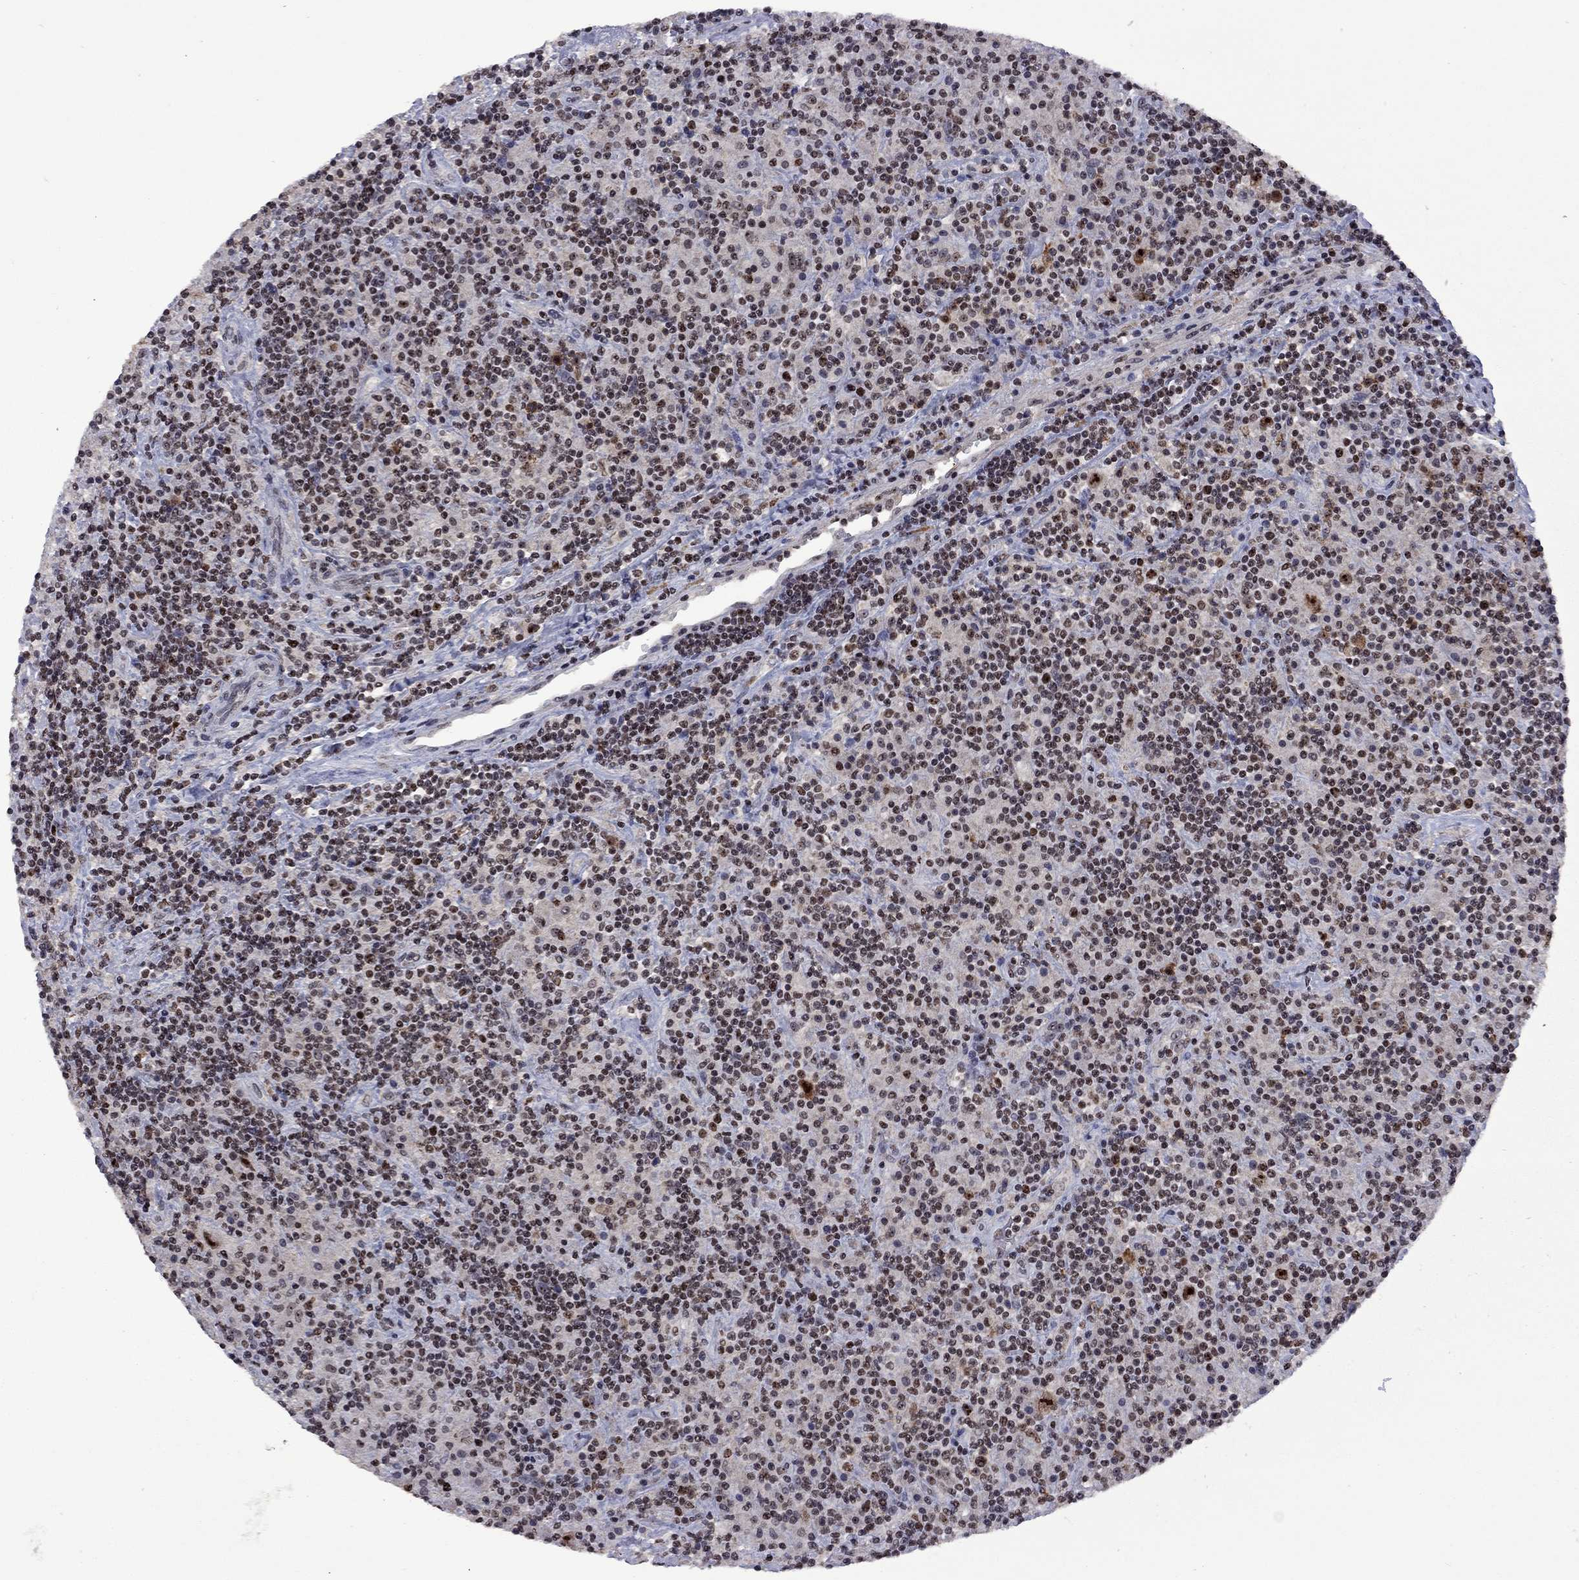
{"staining": {"intensity": "strong", "quantity": ">75%", "location": "nuclear"}, "tissue": "lymphoma", "cell_type": "Tumor cells", "image_type": "cancer", "snomed": [{"axis": "morphology", "description": "Hodgkin's disease, NOS"}, {"axis": "topography", "description": "Lymph node"}], "caption": "DAB (3,3'-diaminobenzidine) immunohistochemical staining of human lymphoma demonstrates strong nuclear protein expression in approximately >75% of tumor cells.", "gene": "SPOUT1", "patient": {"sex": "male", "age": 70}}